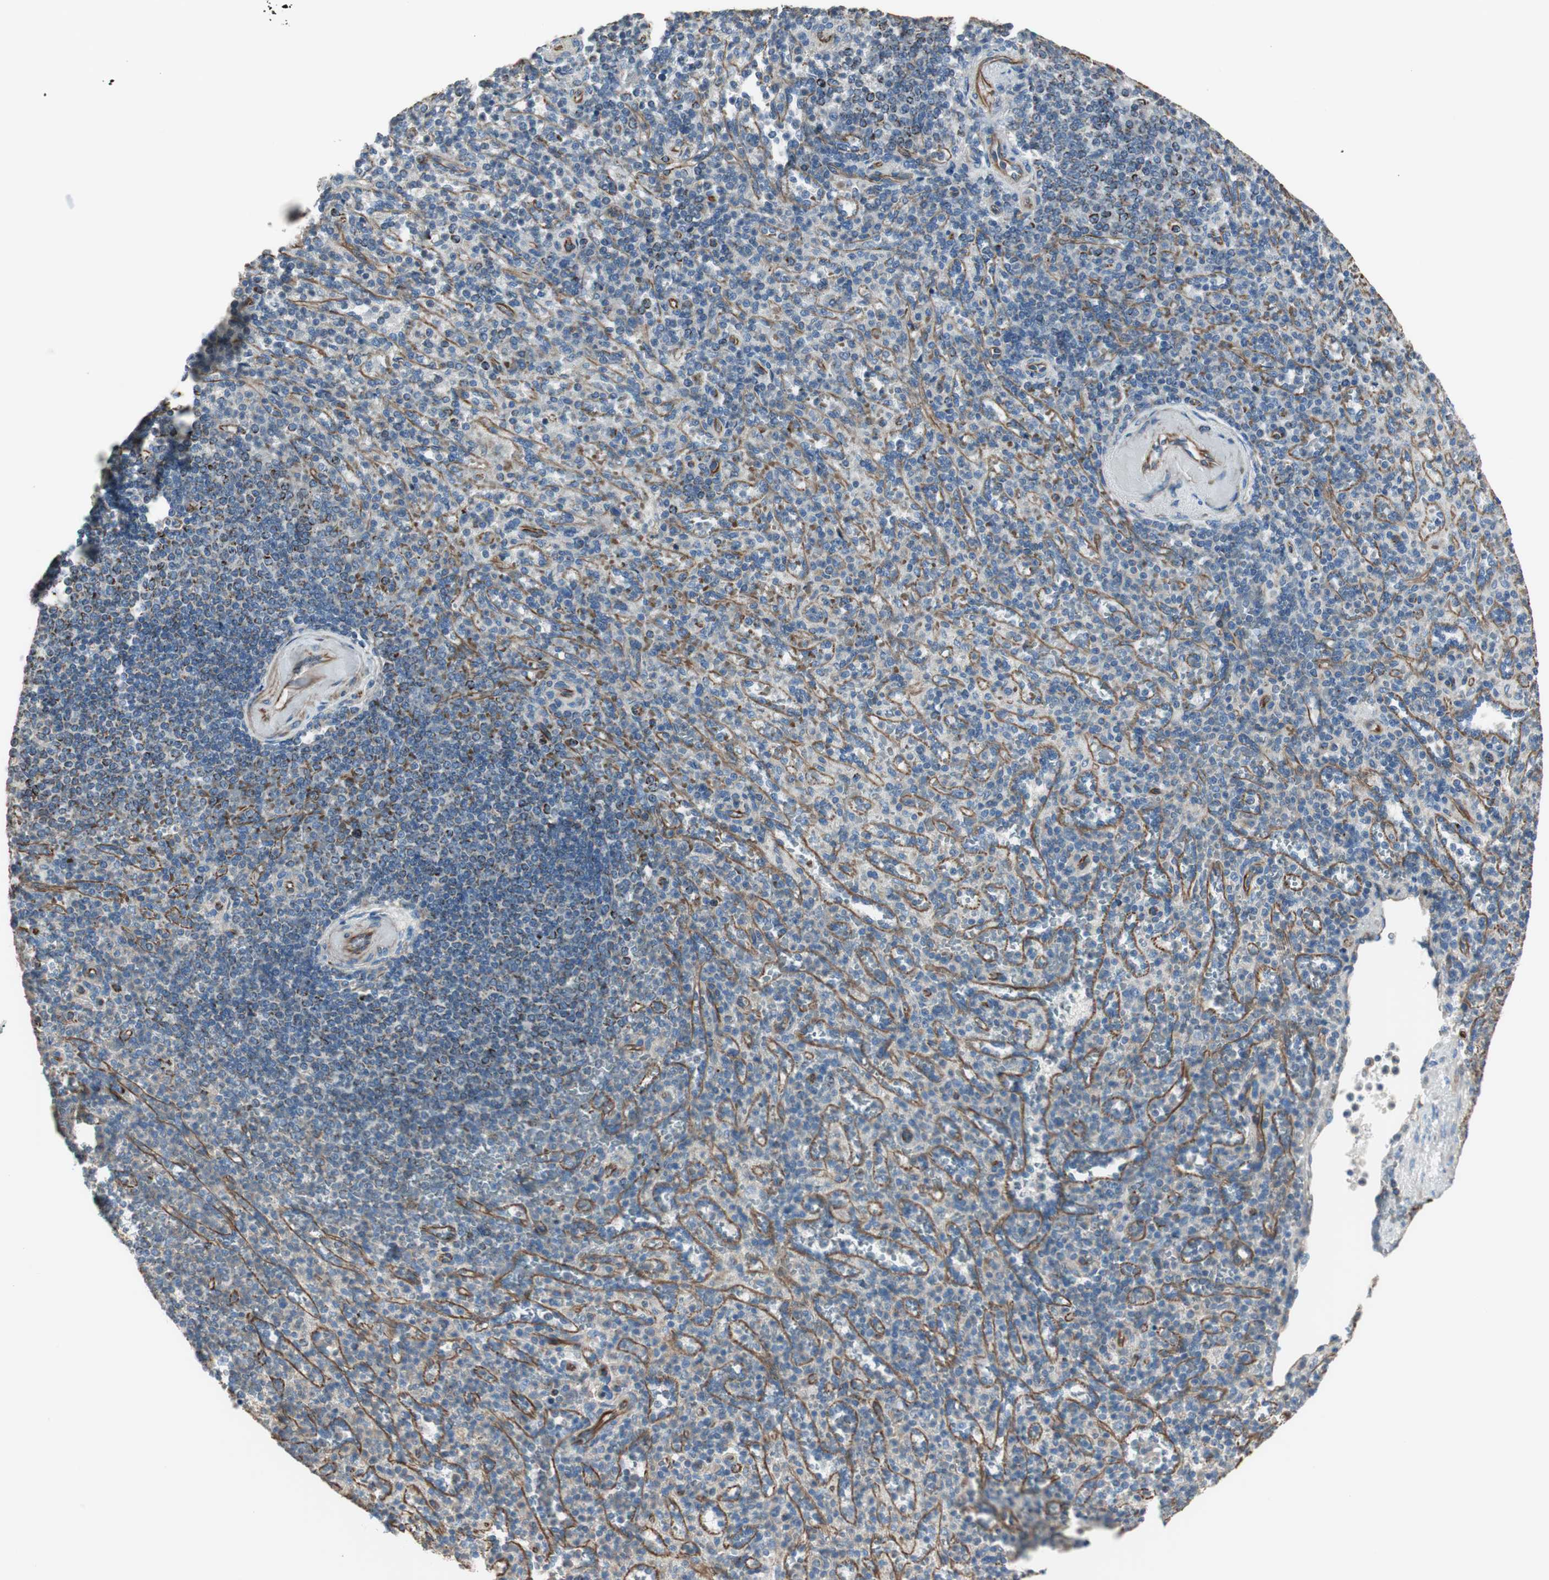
{"staining": {"intensity": "negative", "quantity": "none", "location": "none"}, "tissue": "spleen", "cell_type": "Cells in red pulp", "image_type": "normal", "snomed": [{"axis": "morphology", "description": "Normal tissue, NOS"}, {"axis": "topography", "description": "Spleen"}], "caption": "IHC of benign human spleen exhibits no positivity in cells in red pulp.", "gene": "SRCIN1", "patient": {"sex": "female", "age": 74}}